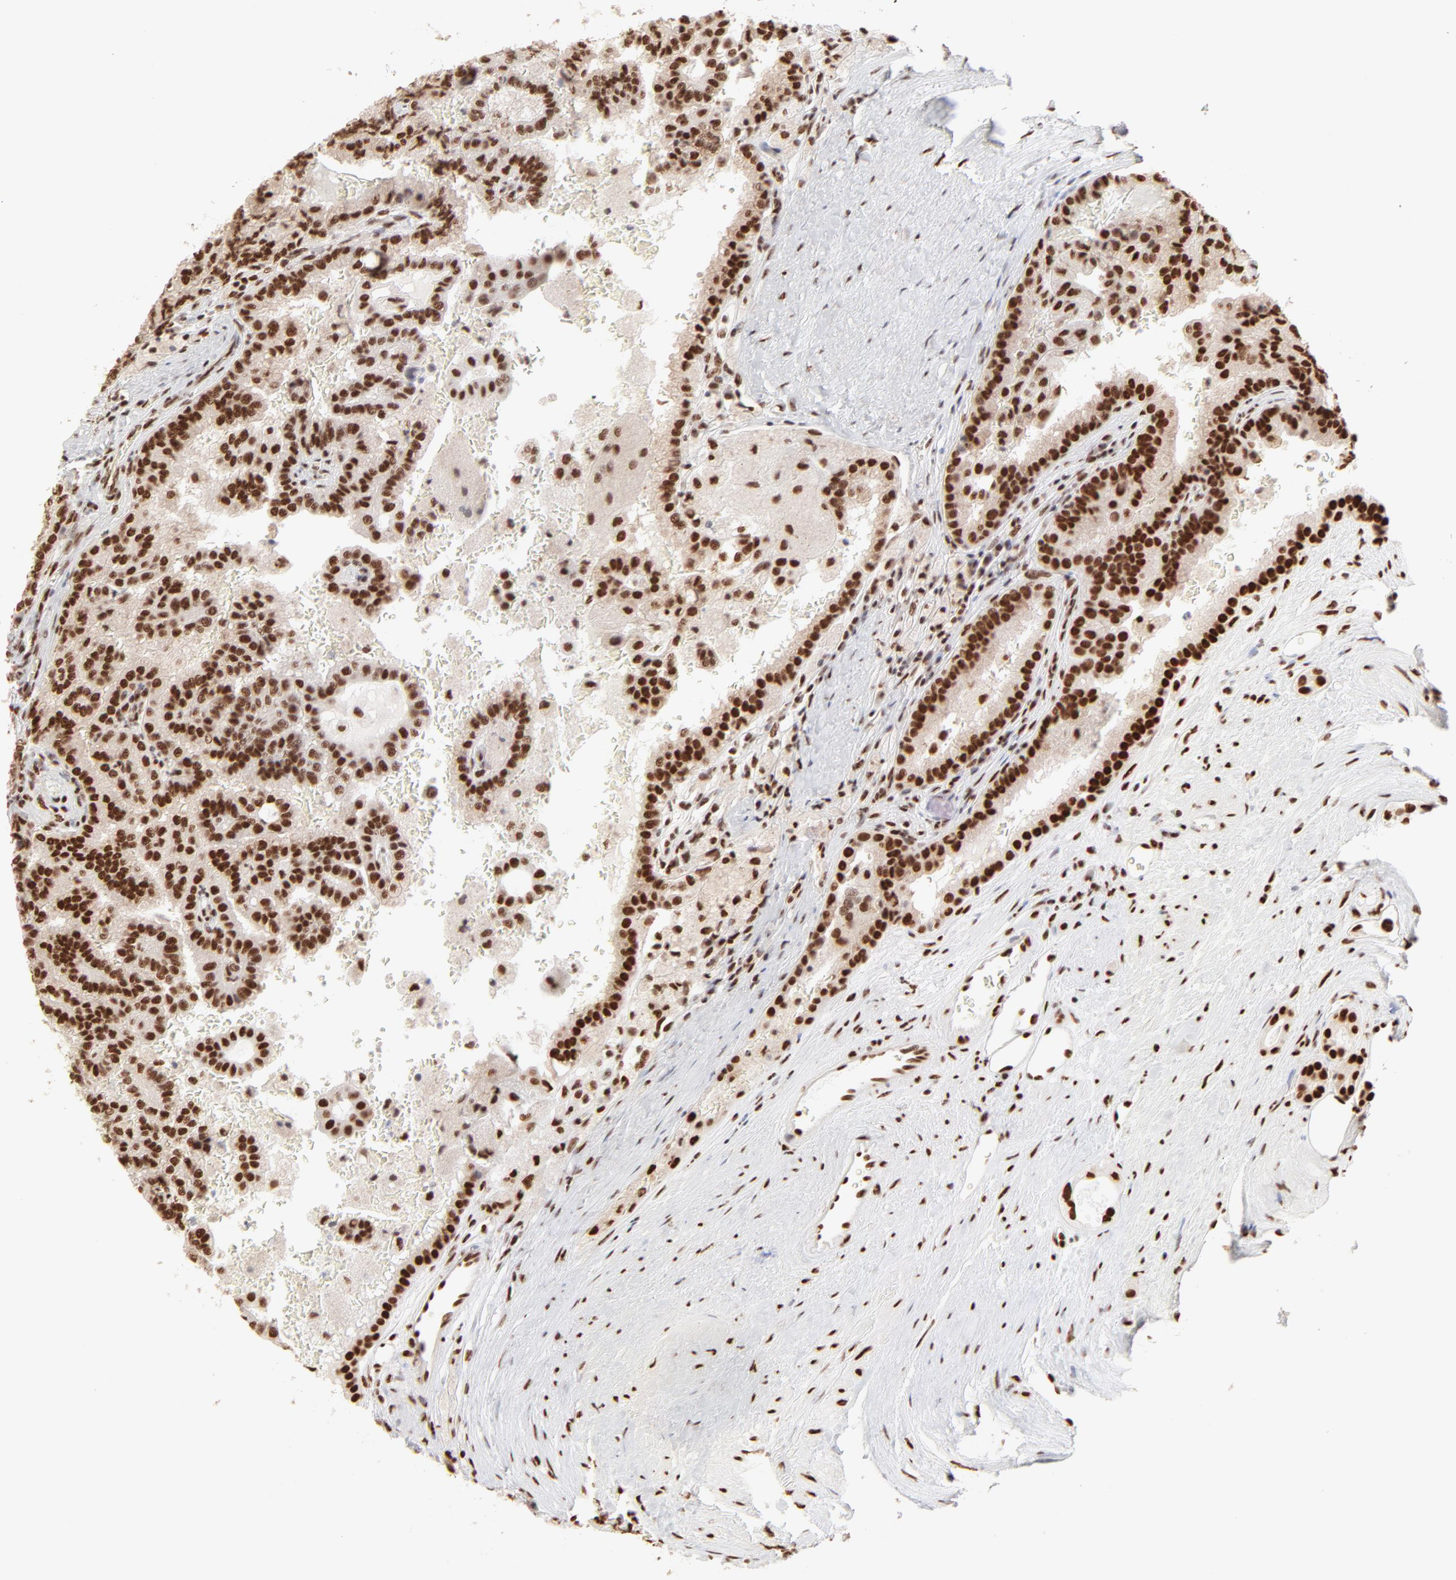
{"staining": {"intensity": "strong", "quantity": ">75%", "location": "nuclear"}, "tissue": "renal cancer", "cell_type": "Tumor cells", "image_type": "cancer", "snomed": [{"axis": "morphology", "description": "Adenocarcinoma, NOS"}, {"axis": "topography", "description": "Kidney"}], "caption": "Immunohistochemistry (IHC) image of neoplastic tissue: renal adenocarcinoma stained using IHC displays high levels of strong protein expression localized specifically in the nuclear of tumor cells, appearing as a nuclear brown color.", "gene": "TARDBP", "patient": {"sex": "male", "age": 61}}